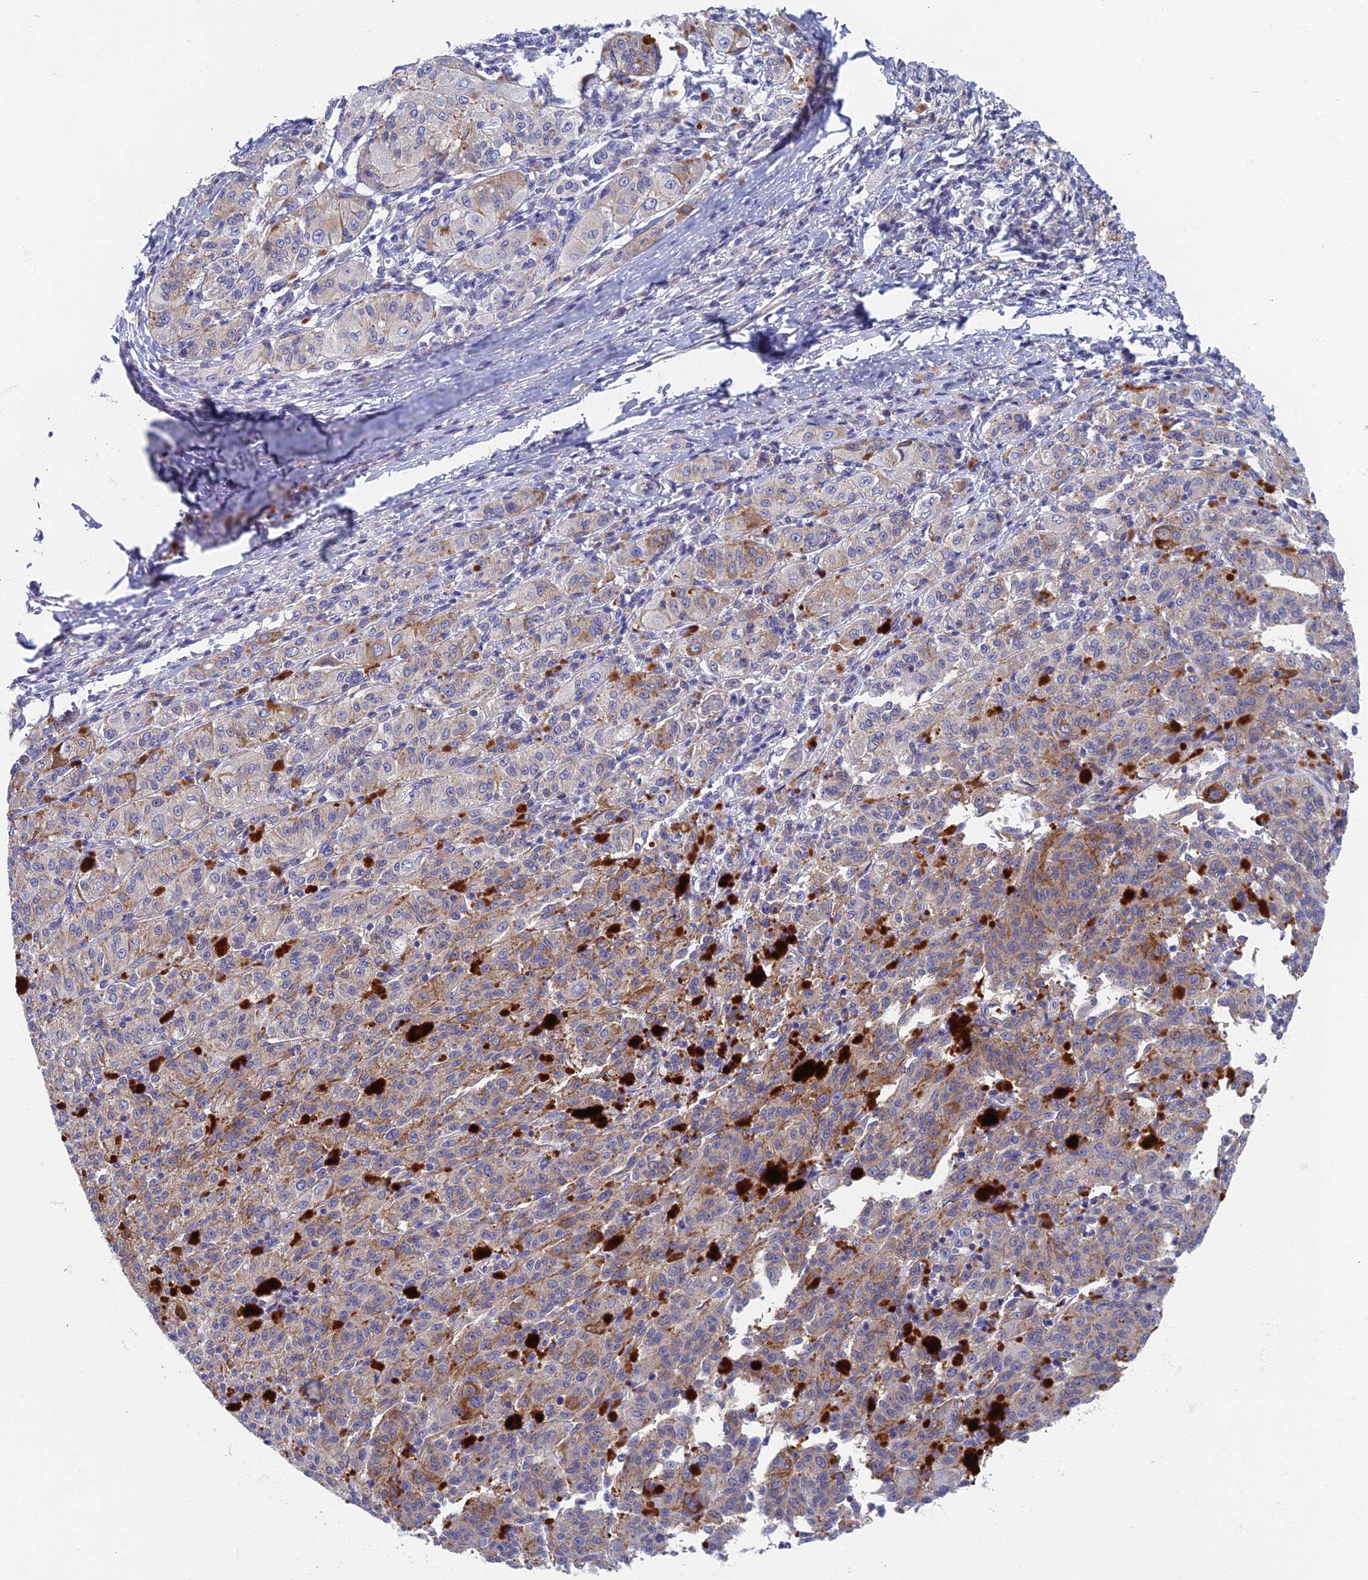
{"staining": {"intensity": "moderate", "quantity": "25%-75%", "location": "cytoplasmic/membranous"}, "tissue": "melanoma", "cell_type": "Tumor cells", "image_type": "cancer", "snomed": [{"axis": "morphology", "description": "Malignant melanoma, NOS"}, {"axis": "topography", "description": "Skin"}], "caption": "This is an image of immunohistochemistry (IHC) staining of malignant melanoma, which shows moderate expression in the cytoplasmic/membranous of tumor cells.", "gene": "SPIN4", "patient": {"sex": "female", "age": 52}}